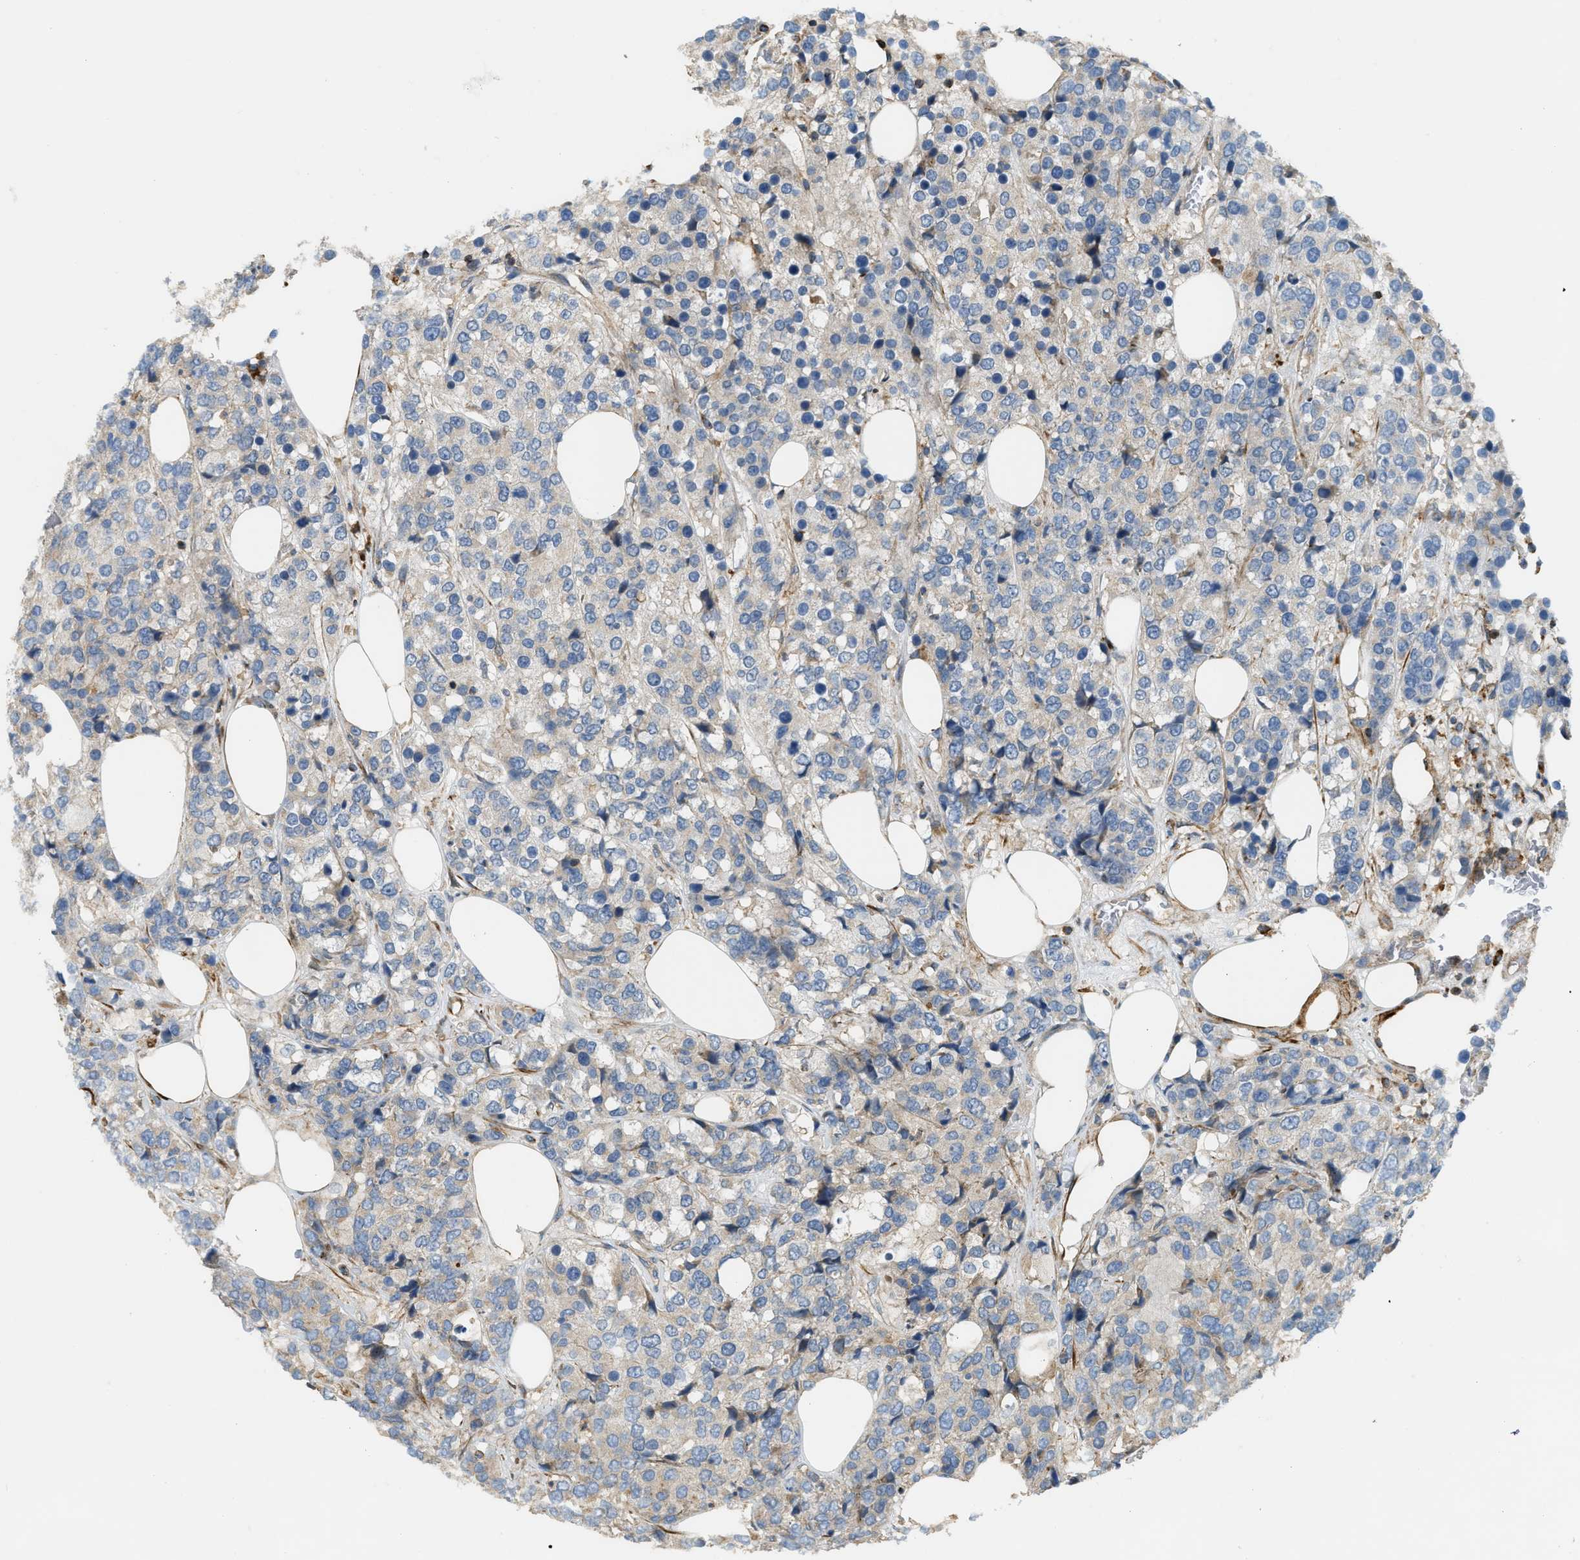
{"staining": {"intensity": "negative", "quantity": "none", "location": "none"}, "tissue": "breast cancer", "cell_type": "Tumor cells", "image_type": "cancer", "snomed": [{"axis": "morphology", "description": "Lobular carcinoma"}, {"axis": "topography", "description": "Breast"}], "caption": "DAB (3,3'-diaminobenzidine) immunohistochemical staining of human lobular carcinoma (breast) exhibits no significant positivity in tumor cells. Nuclei are stained in blue.", "gene": "BTN3A2", "patient": {"sex": "female", "age": 59}}